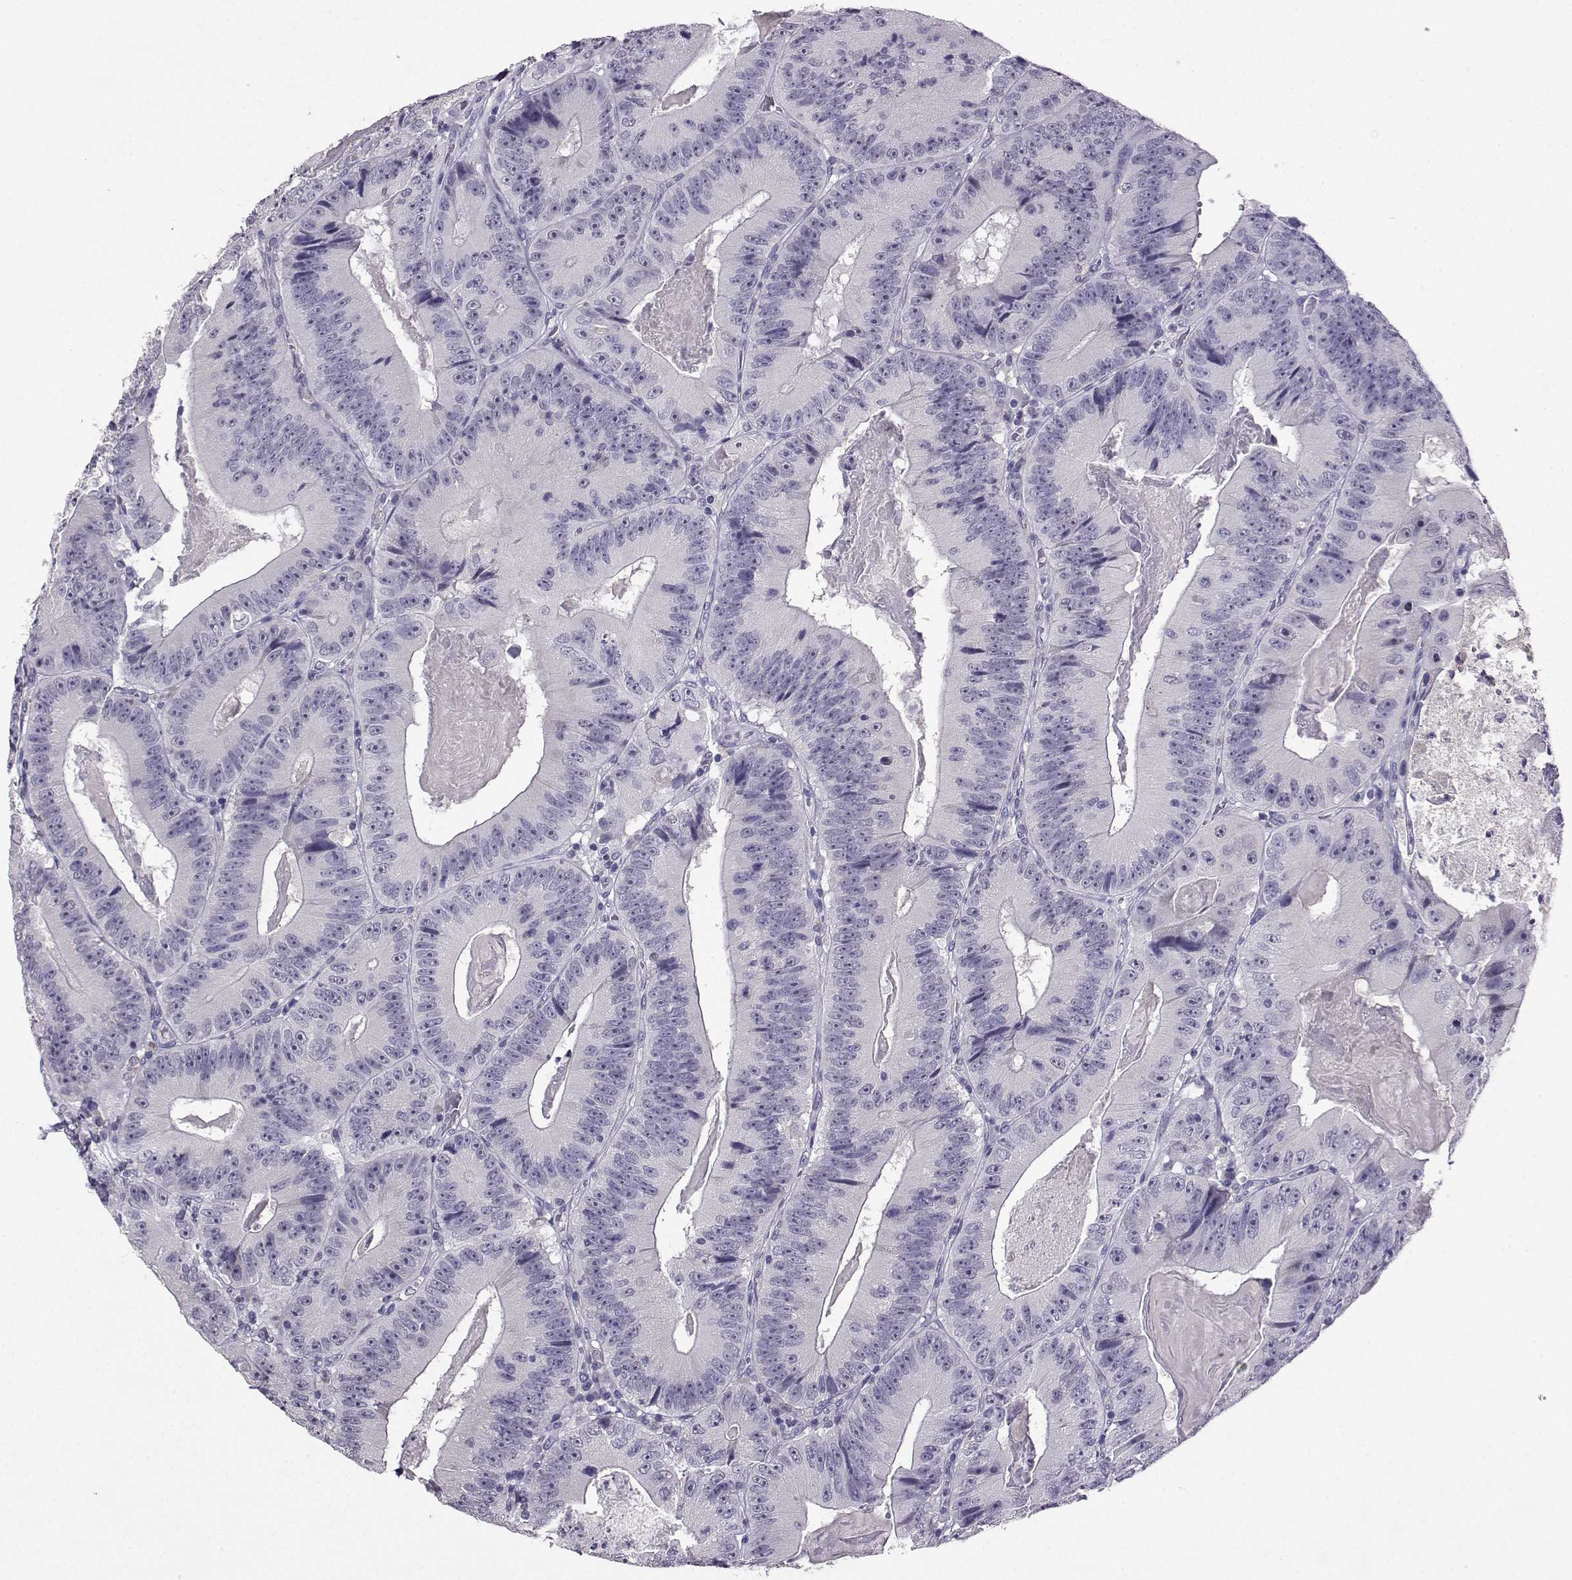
{"staining": {"intensity": "negative", "quantity": "none", "location": "none"}, "tissue": "colorectal cancer", "cell_type": "Tumor cells", "image_type": "cancer", "snomed": [{"axis": "morphology", "description": "Adenocarcinoma, NOS"}, {"axis": "topography", "description": "Colon"}], "caption": "IHC micrograph of neoplastic tissue: human adenocarcinoma (colorectal) stained with DAB displays no significant protein staining in tumor cells.", "gene": "TBR1", "patient": {"sex": "female", "age": 86}}